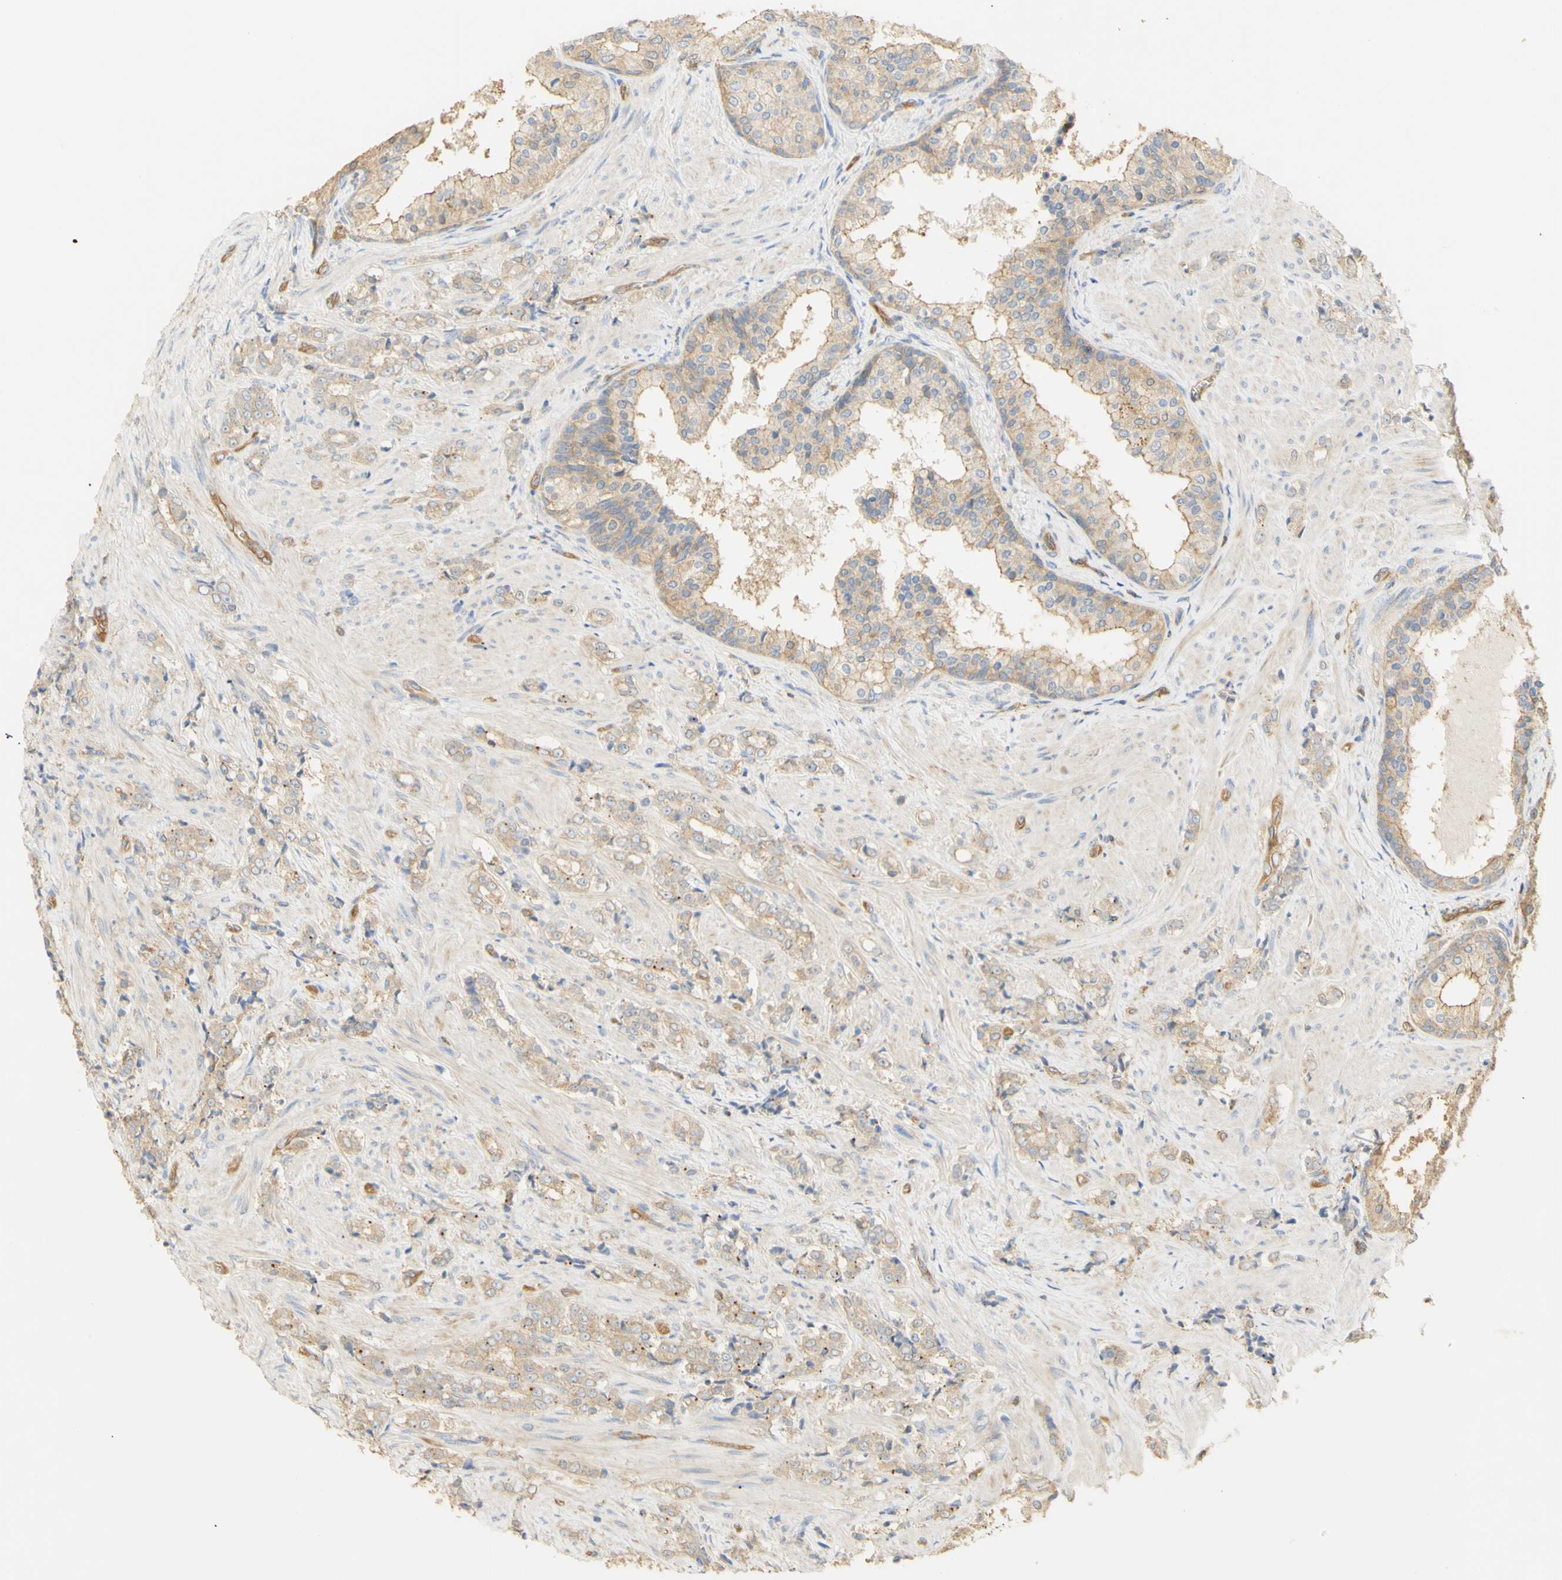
{"staining": {"intensity": "weak", "quantity": "25%-75%", "location": "cytoplasmic/membranous"}, "tissue": "prostate cancer", "cell_type": "Tumor cells", "image_type": "cancer", "snomed": [{"axis": "morphology", "description": "Adenocarcinoma, Low grade"}, {"axis": "topography", "description": "Prostate"}], "caption": "Immunohistochemical staining of human prostate cancer (low-grade adenocarcinoma) exhibits weak cytoplasmic/membranous protein expression in about 25%-75% of tumor cells.", "gene": "KCNE4", "patient": {"sex": "male", "age": 60}}